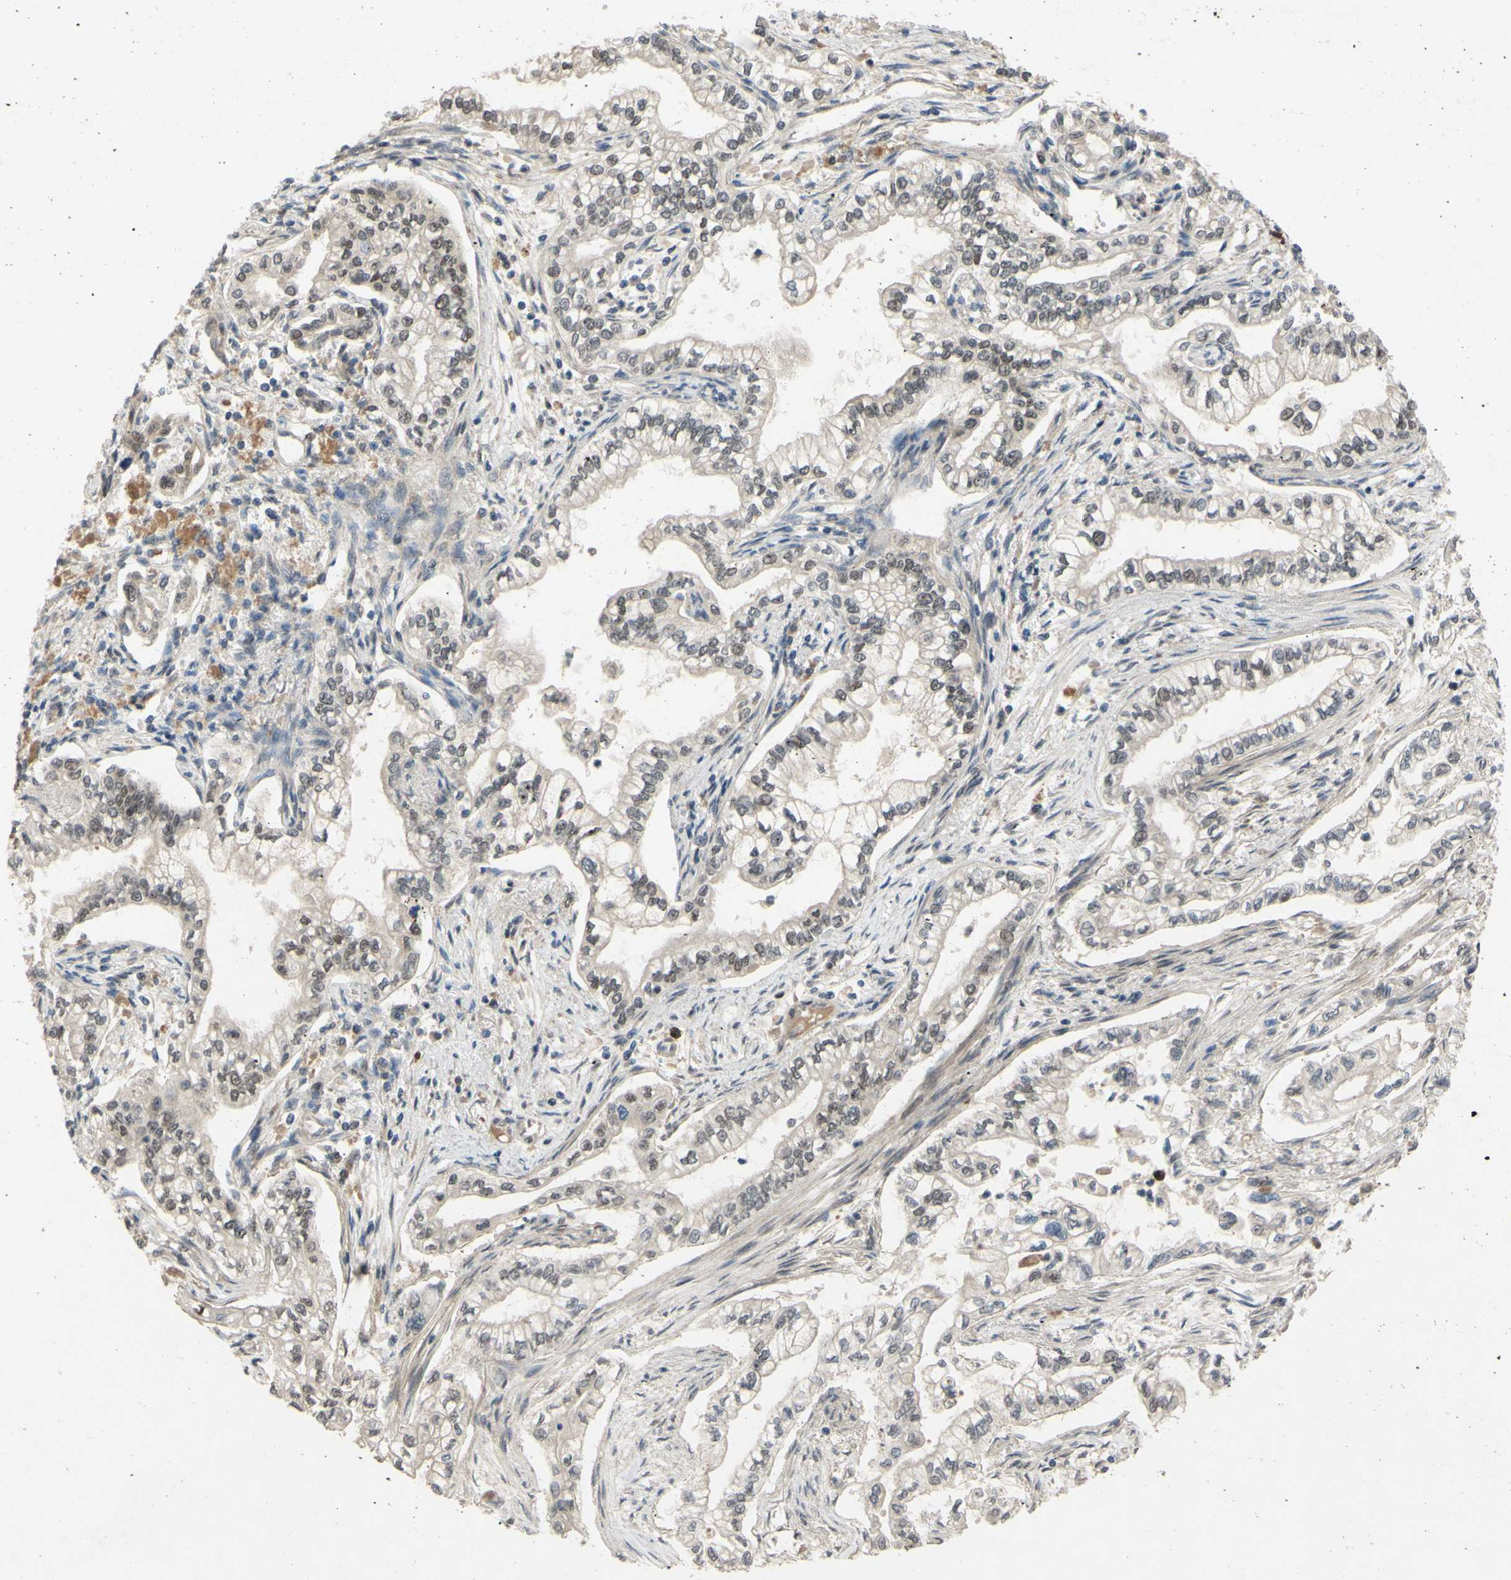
{"staining": {"intensity": "weak", "quantity": "25%-75%", "location": "cytoplasmic/membranous,nuclear"}, "tissue": "pancreatic cancer", "cell_type": "Tumor cells", "image_type": "cancer", "snomed": [{"axis": "morphology", "description": "Normal tissue, NOS"}, {"axis": "topography", "description": "Pancreas"}], "caption": "Weak cytoplasmic/membranous and nuclear protein expression is identified in approximately 25%-75% of tumor cells in pancreatic cancer.", "gene": "ALK", "patient": {"sex": "male", "age": 42}}